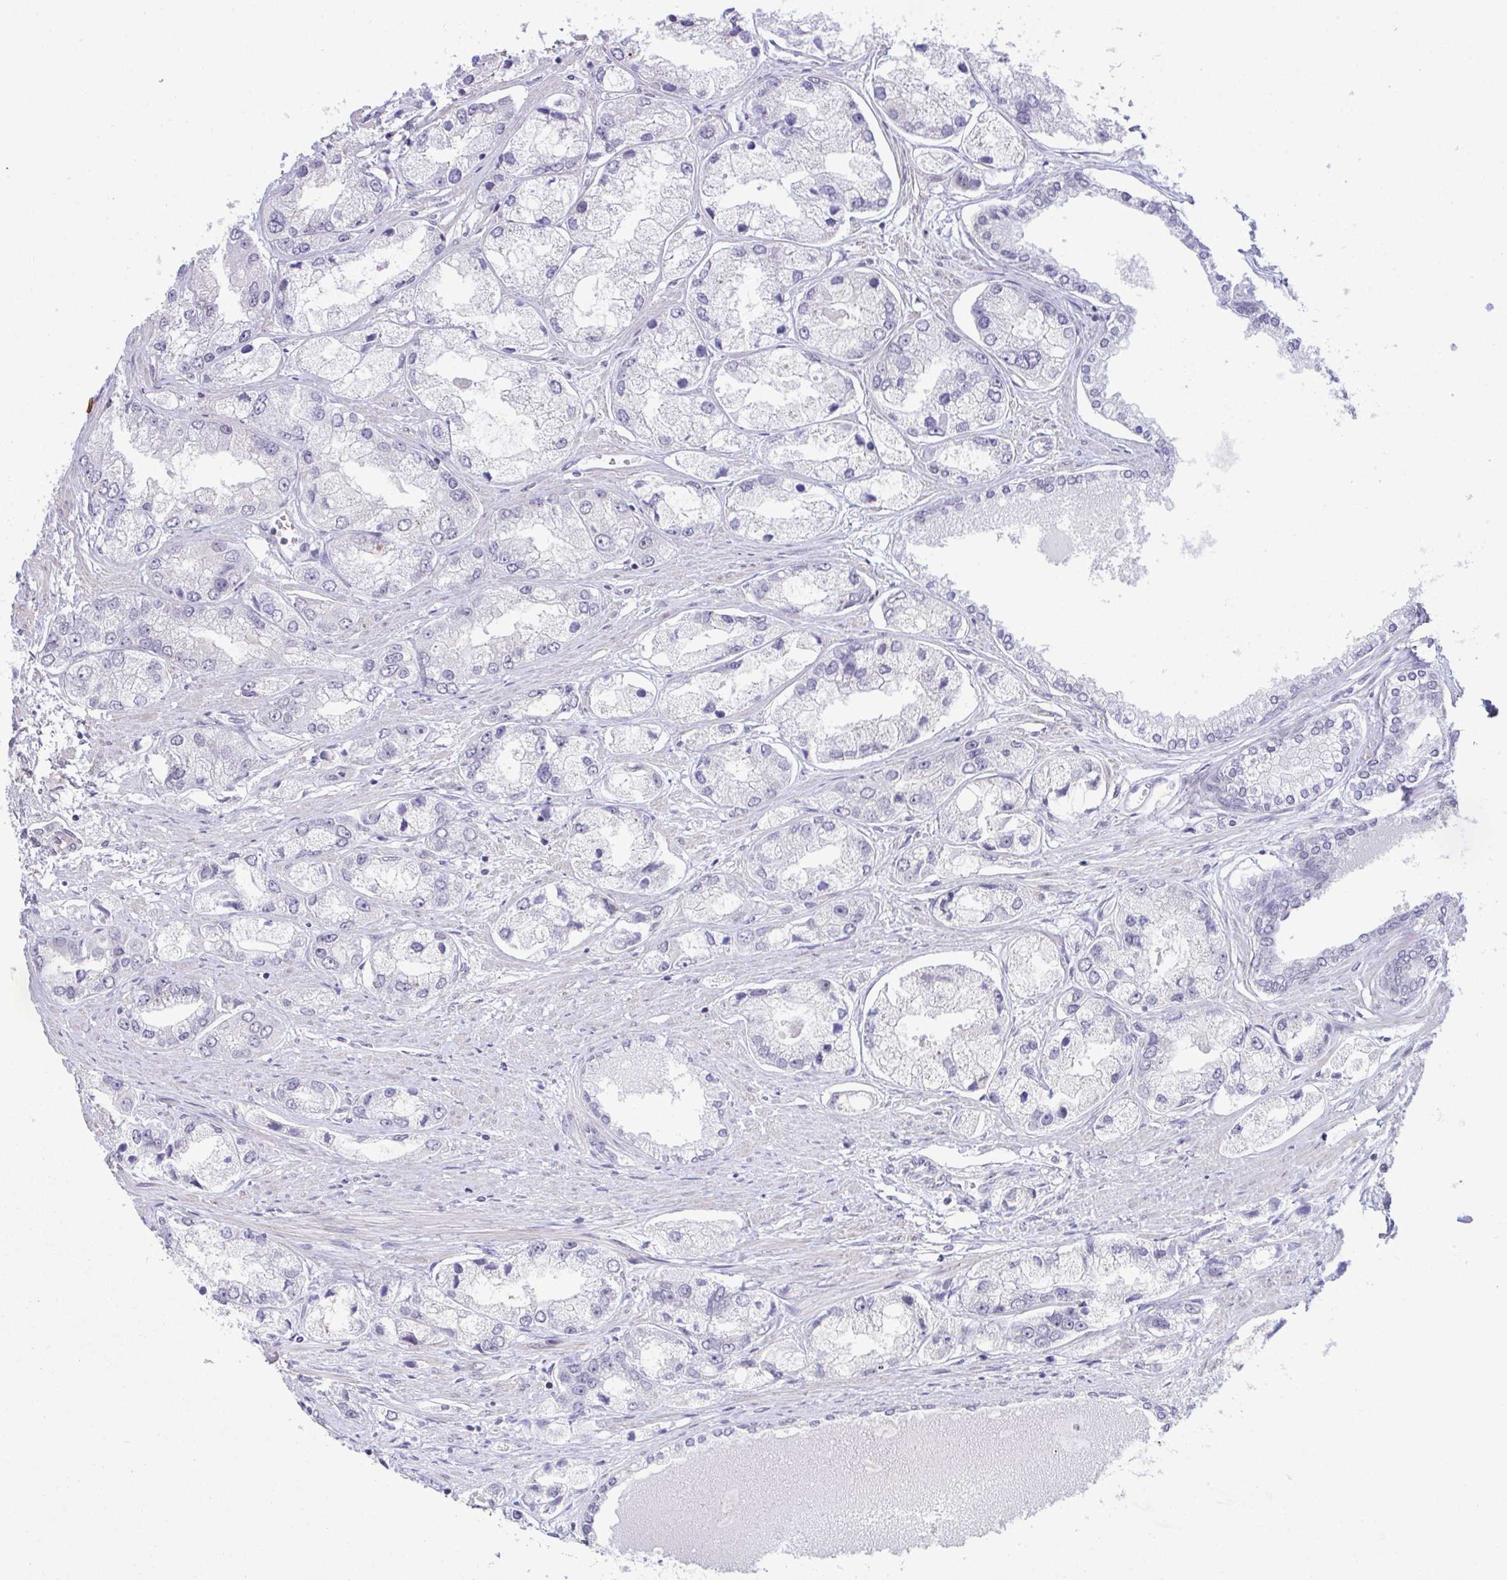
{"staining": {"intensity": "negative", "quantity": "none", "location": "none"}, "tissue": "prostate cancer", "cell_type": "Tumor cells", "image_type": "cancer", "snomed": [{"axis": "morphology", "description": "Adenocarcinoma, Low grade"}, {"axis": "topography", "description": "Prostate"}], "caption": "This is an immunohistochemistry (IHC) photomicrograph of adenocarcinoma (low-grade) (prostate). There is no staining in tumor cells.", "gene": "ATP6V0D2", "patient": {"sex": "male", "age": 69}}